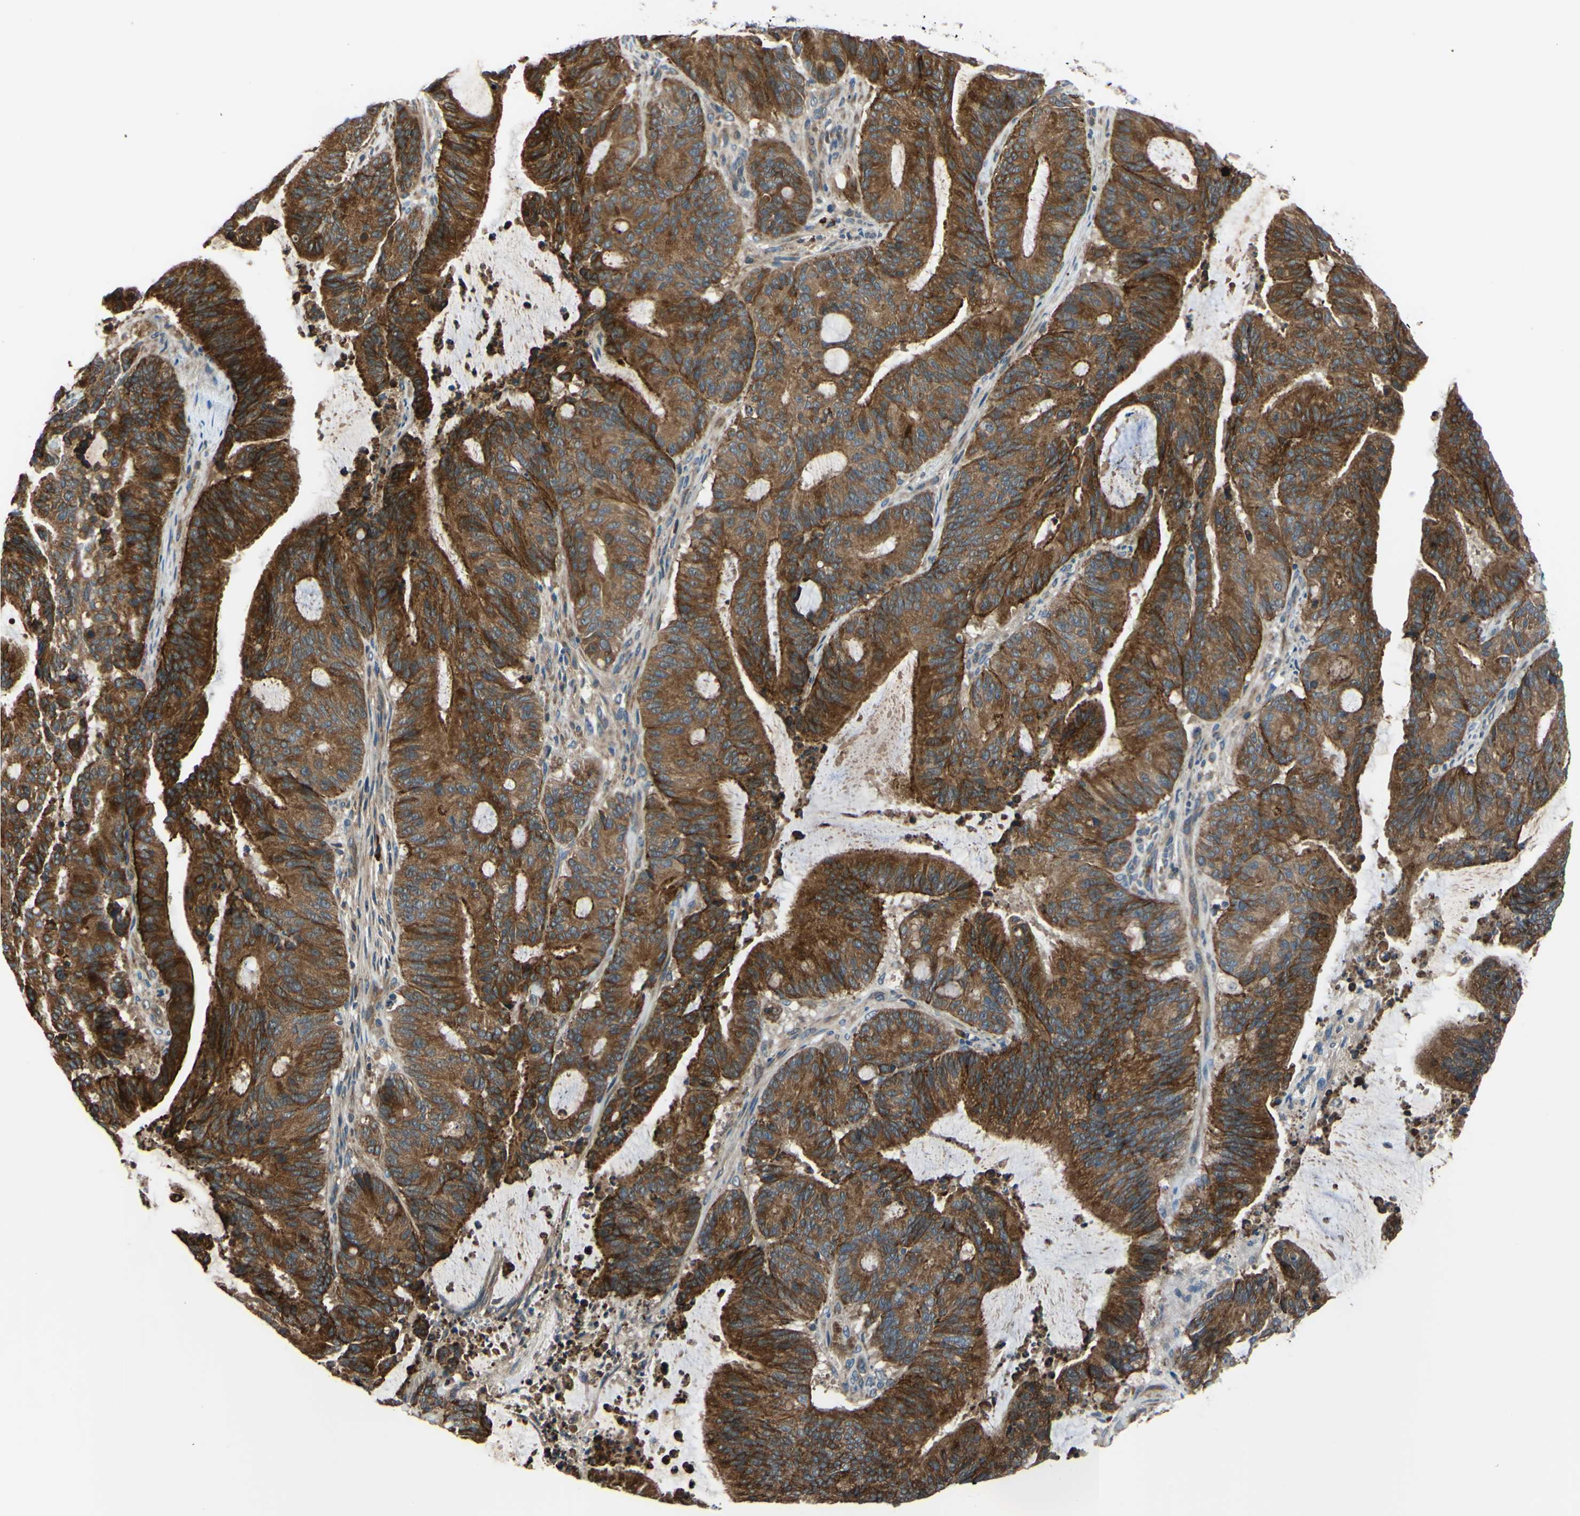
{"staining": {"intensity": "strong", "quantity": ">75%", "location": "cytoplasmic/membranous"}, "tissue": "liver cancer", "cell_type": "Tumor cells", "image_type": "cancer", "snomed": [{"axis": "morphology", "description": "Cholangiocarcinoma"}, {"axis": "topography", "description": "Liver"}], "caption": "A brown stain highlights strong cytoplasmic/membranous positivity of a protein in human liver cancer tumor cells. Using DAB (brown) and hematoxylin (blue) stains, captured at high magnification using brightfield microscopy.", "gene": "XIAP", "patient": {"sex": "female", "age": 73}}